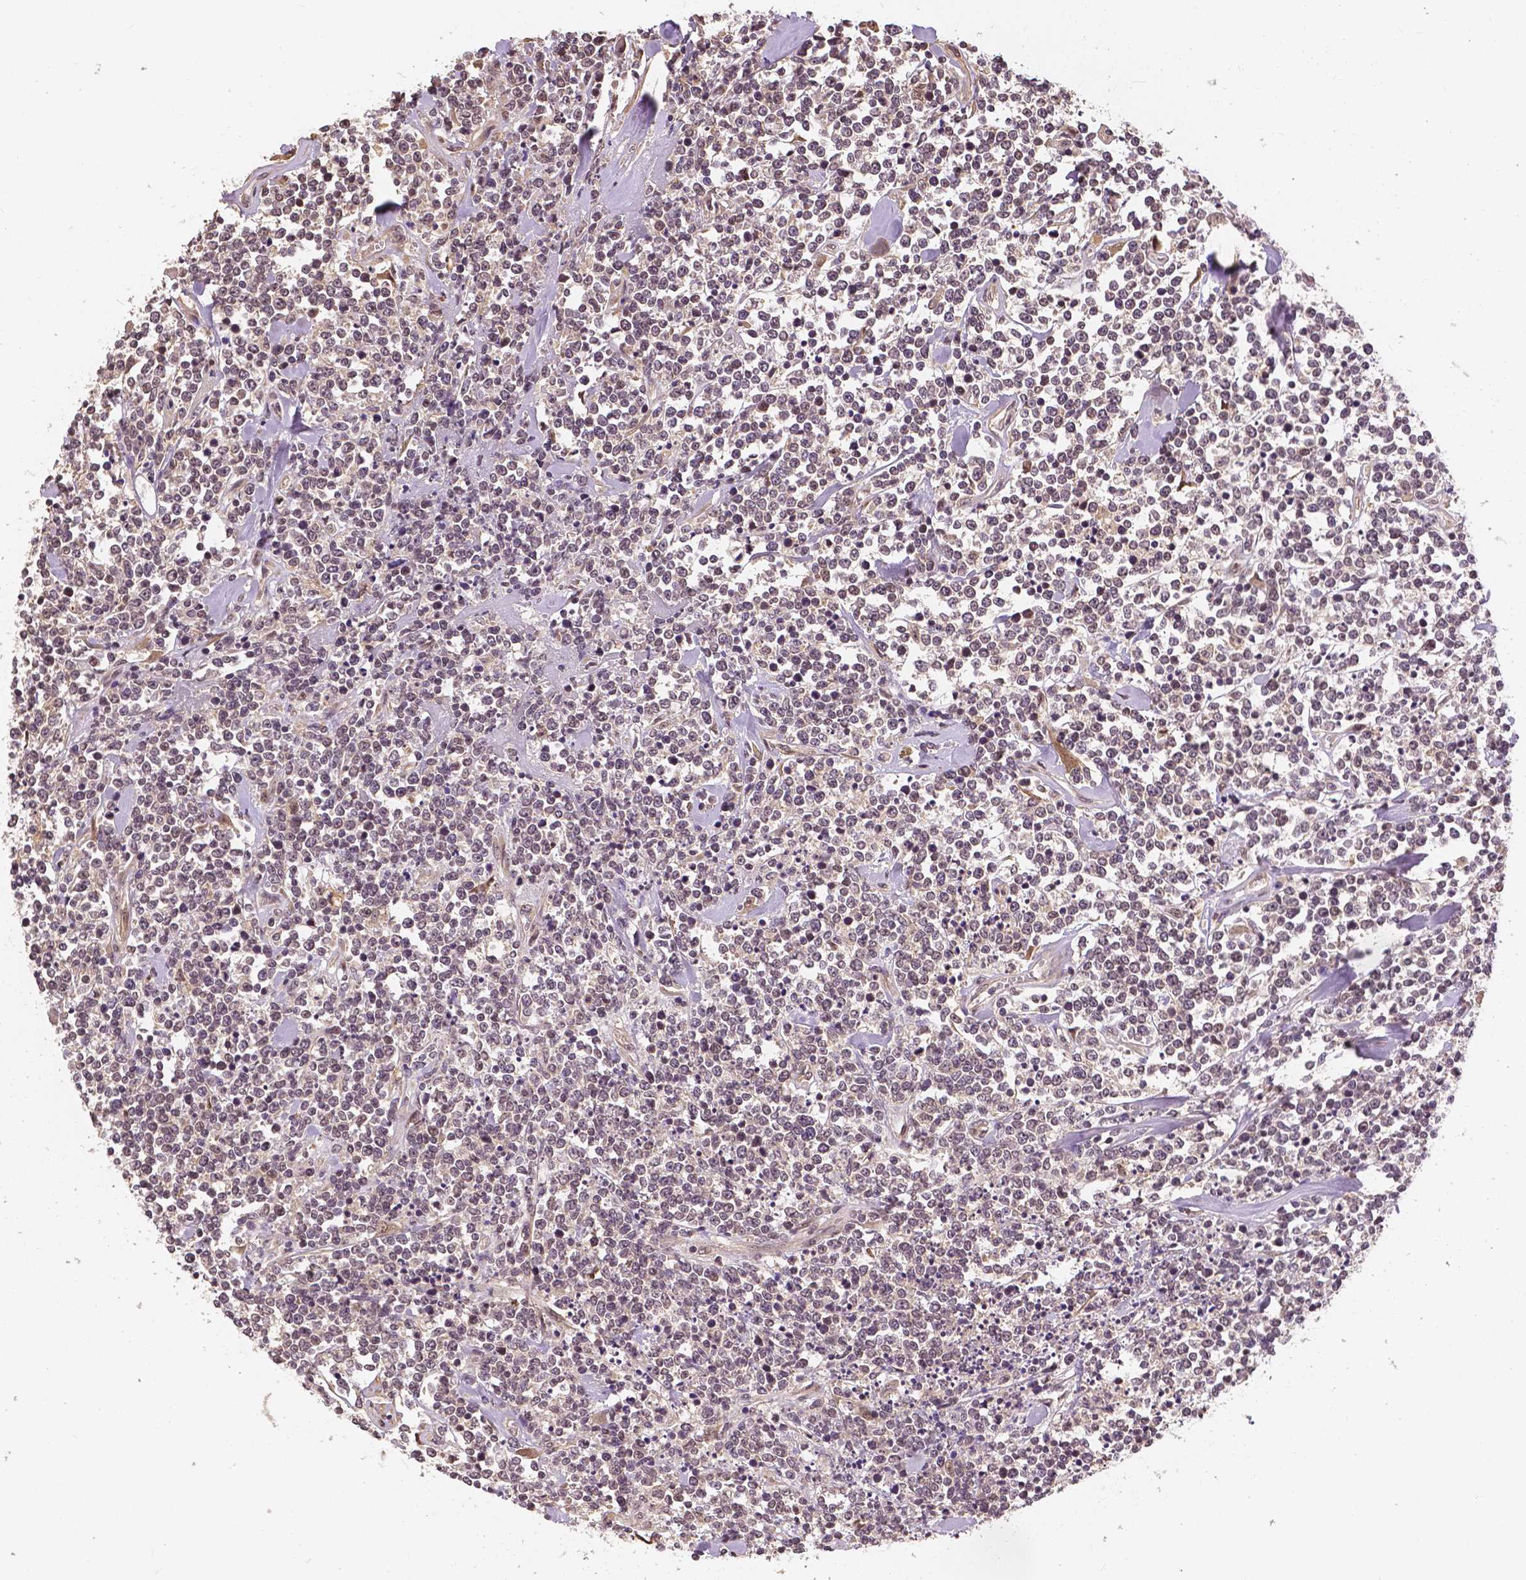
{"staining": {"intensity": "weak", "quantity": "25%-75%", "location": "nuclear"}, "tissue": "lymphoma", "cell_type": "Tumor cells", "image_type": "cancer", "snomed": [{"axis": "morphology", "description": "Malignant lymphoma, non-Hodgkin's type, High grade"}, {"axis": "topography", "description": "Colon"}], "caption": "The micrograph demonstrates a brown stain indicating the presence of a protein in the nuclear of tumor cells in malignant lymphoma, non-Hodgkin's type (high-grade).", "gene": "MAP1LC3B", "patient": {"sex": "male", "age": 82}}